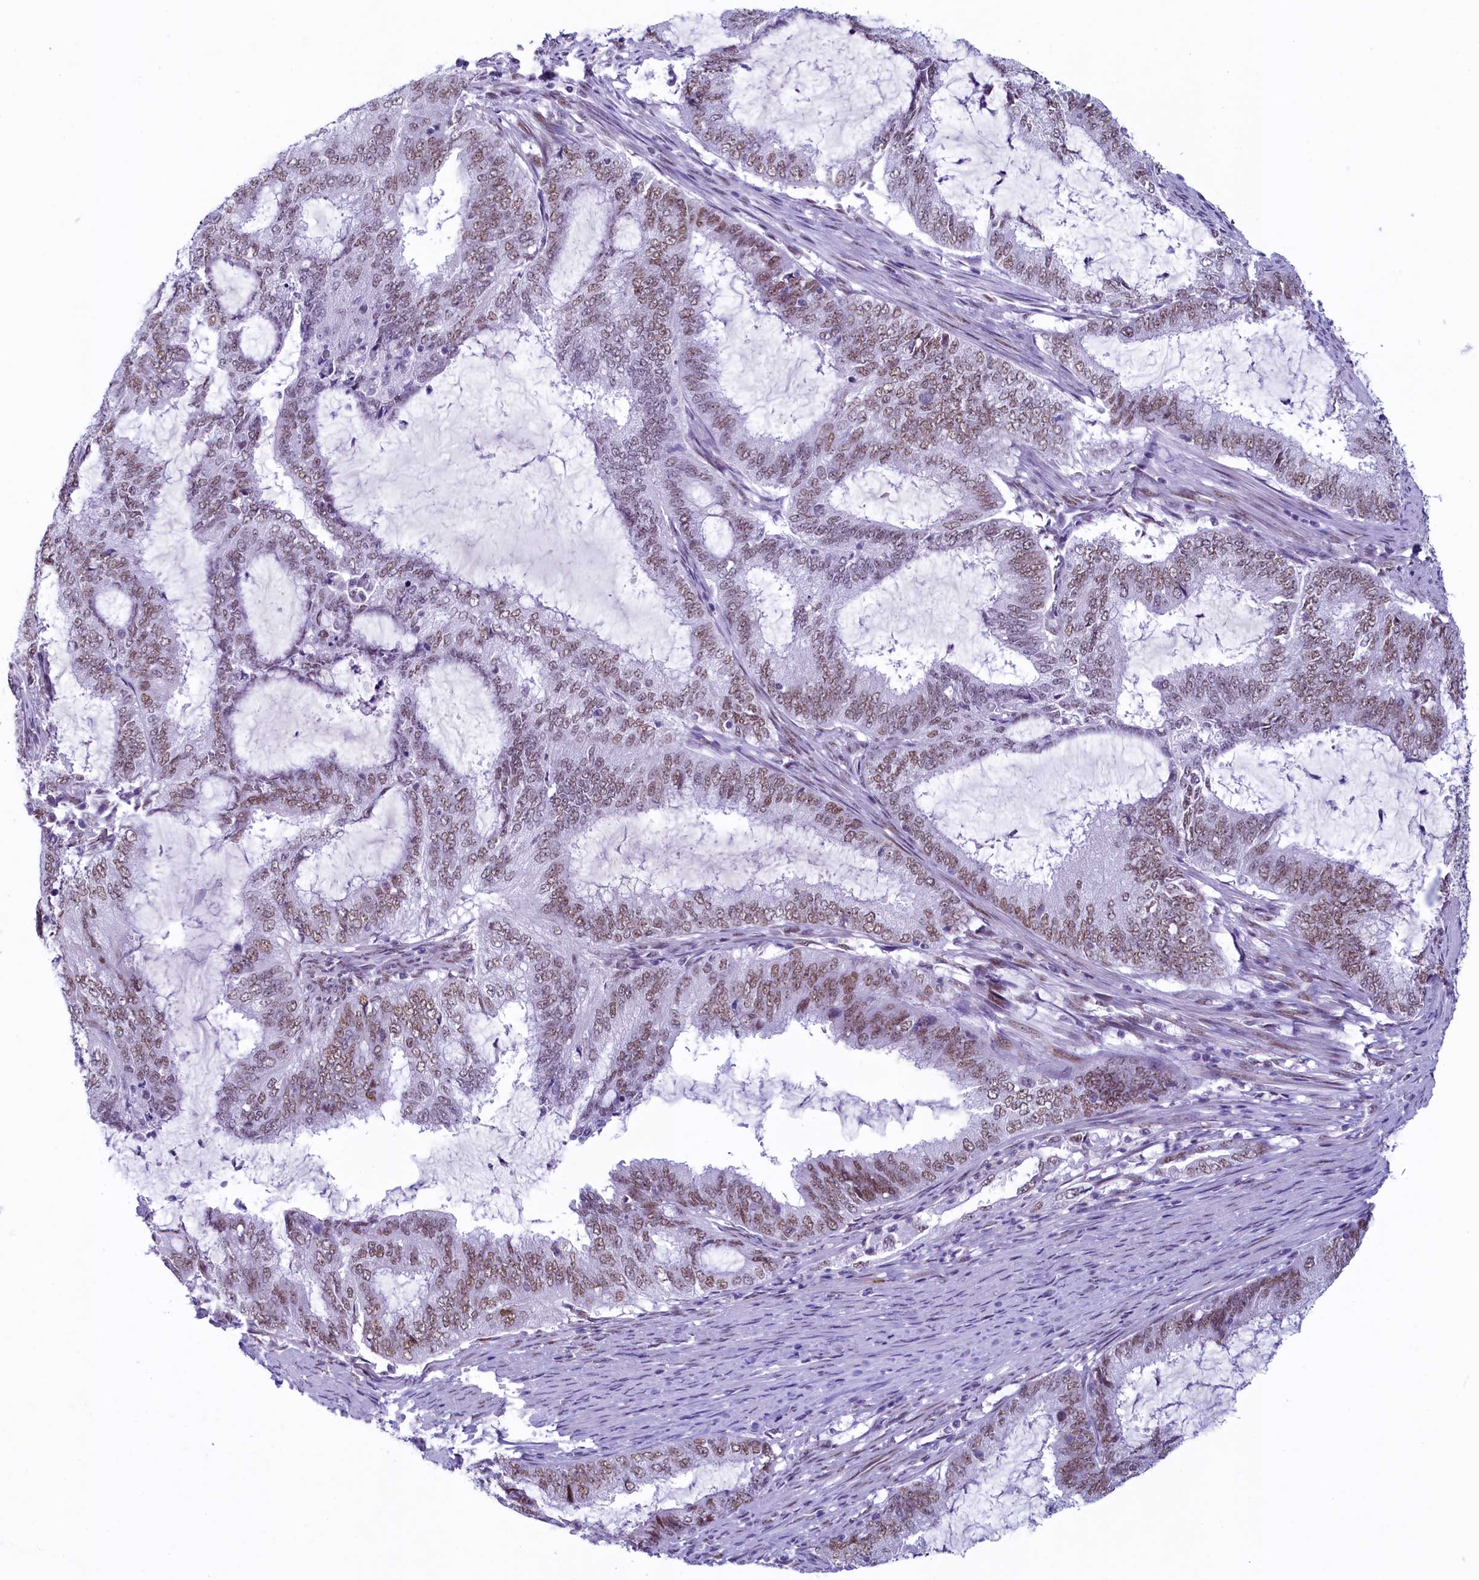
{"staining": {"intensity": "moderate", "quantity": ">75%", "location": "nuclear"}, "tissue": "endometrial cancer", "cell_type": "Tumor cells", "image_type": "cancer", "snomed": [{"axis": "morphology", "description": "Adenocarcinoma, NOS"}, {"axis": "topography", "description": "Endometrium"}], "caption": "Endometrial adenocarcinoma tissue reveals moderate nuclear staining in about >75% of tumor cells", "gene": "SUGP2", "patient": {"sex": "female", "age": 51}}